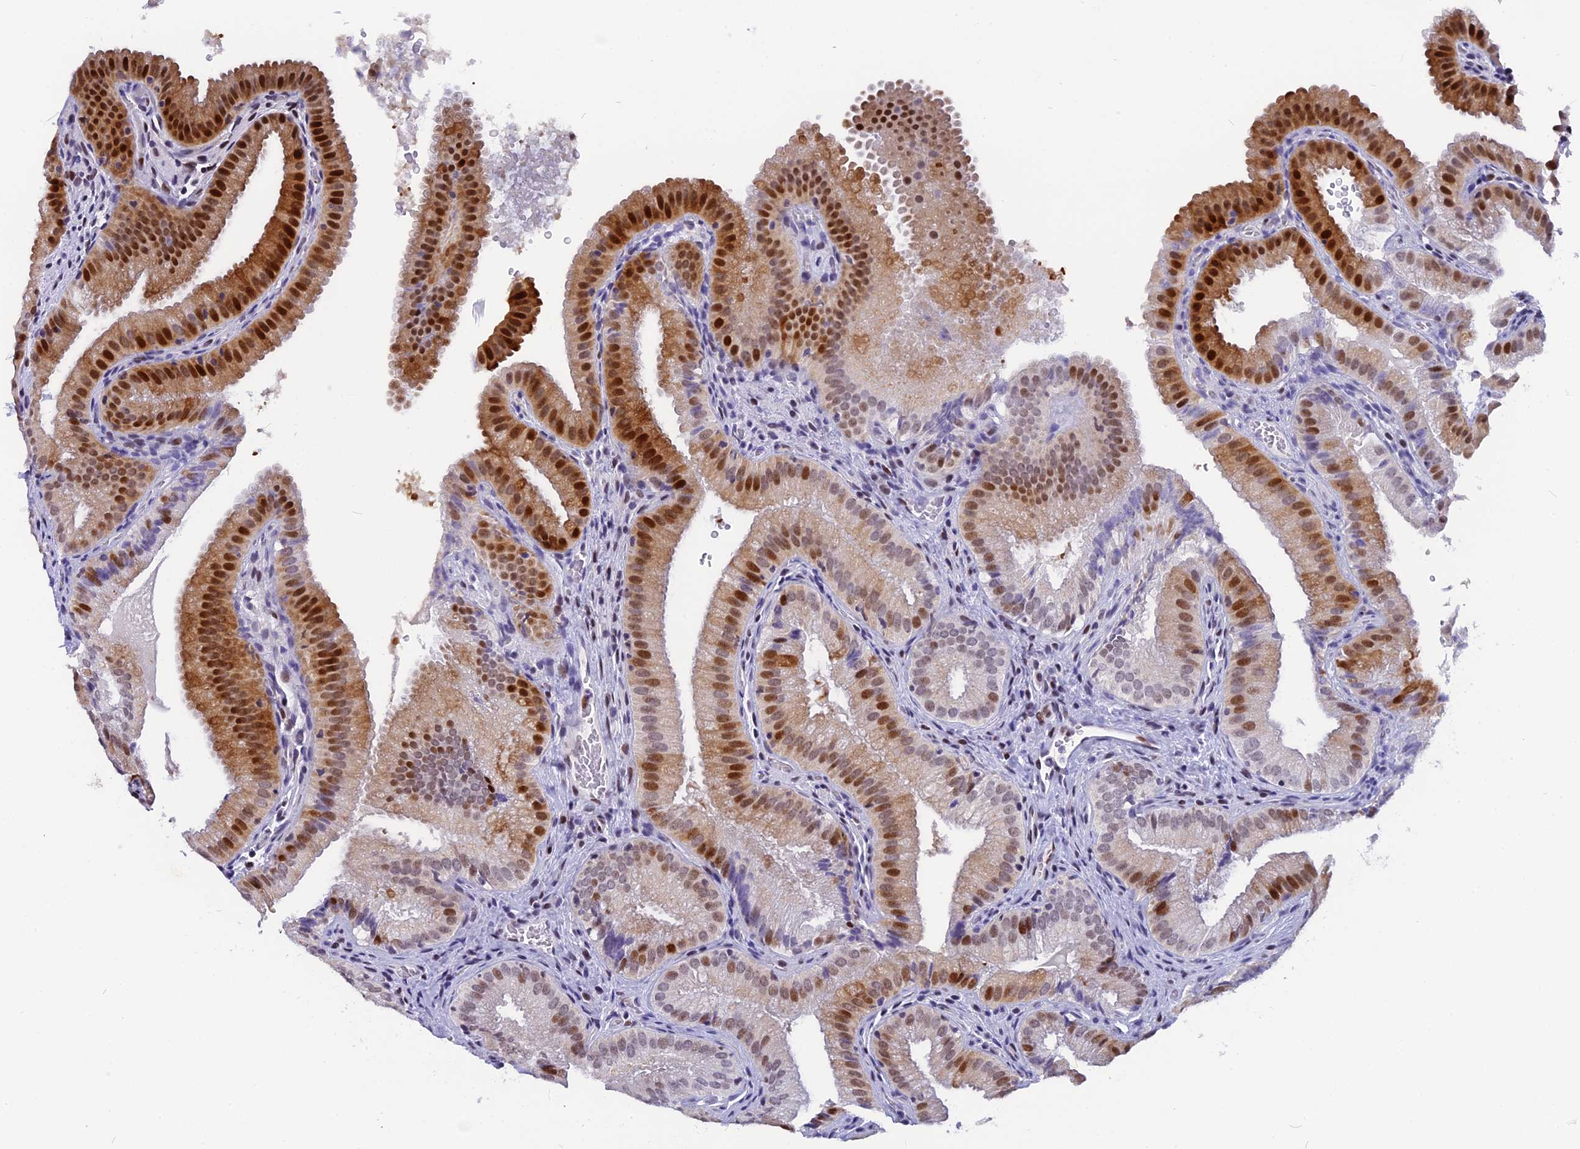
{"staining": {"intensity": "strong", "quantity": "25%-75%", "location": "cytoplasmic/membranous,nuclear"}, "tissue": "gallbladder", "cell_type": "Glandular cells", "image_type": "normal", "snomed": [{"axis": "morphology", "description": "Normal tissue, NOS"}, {"axis": "topography", "description": "Gallbladder"}], "caption": "This is a photomicrograph of immunohistochemistry (IHC) staining of normal gallbladder, which shows strong staining in the cytoplasmic/membranous,nuclear of glandular cells.", "gene": "NSA2", "patient": {"sex": "female", "age": 30}}